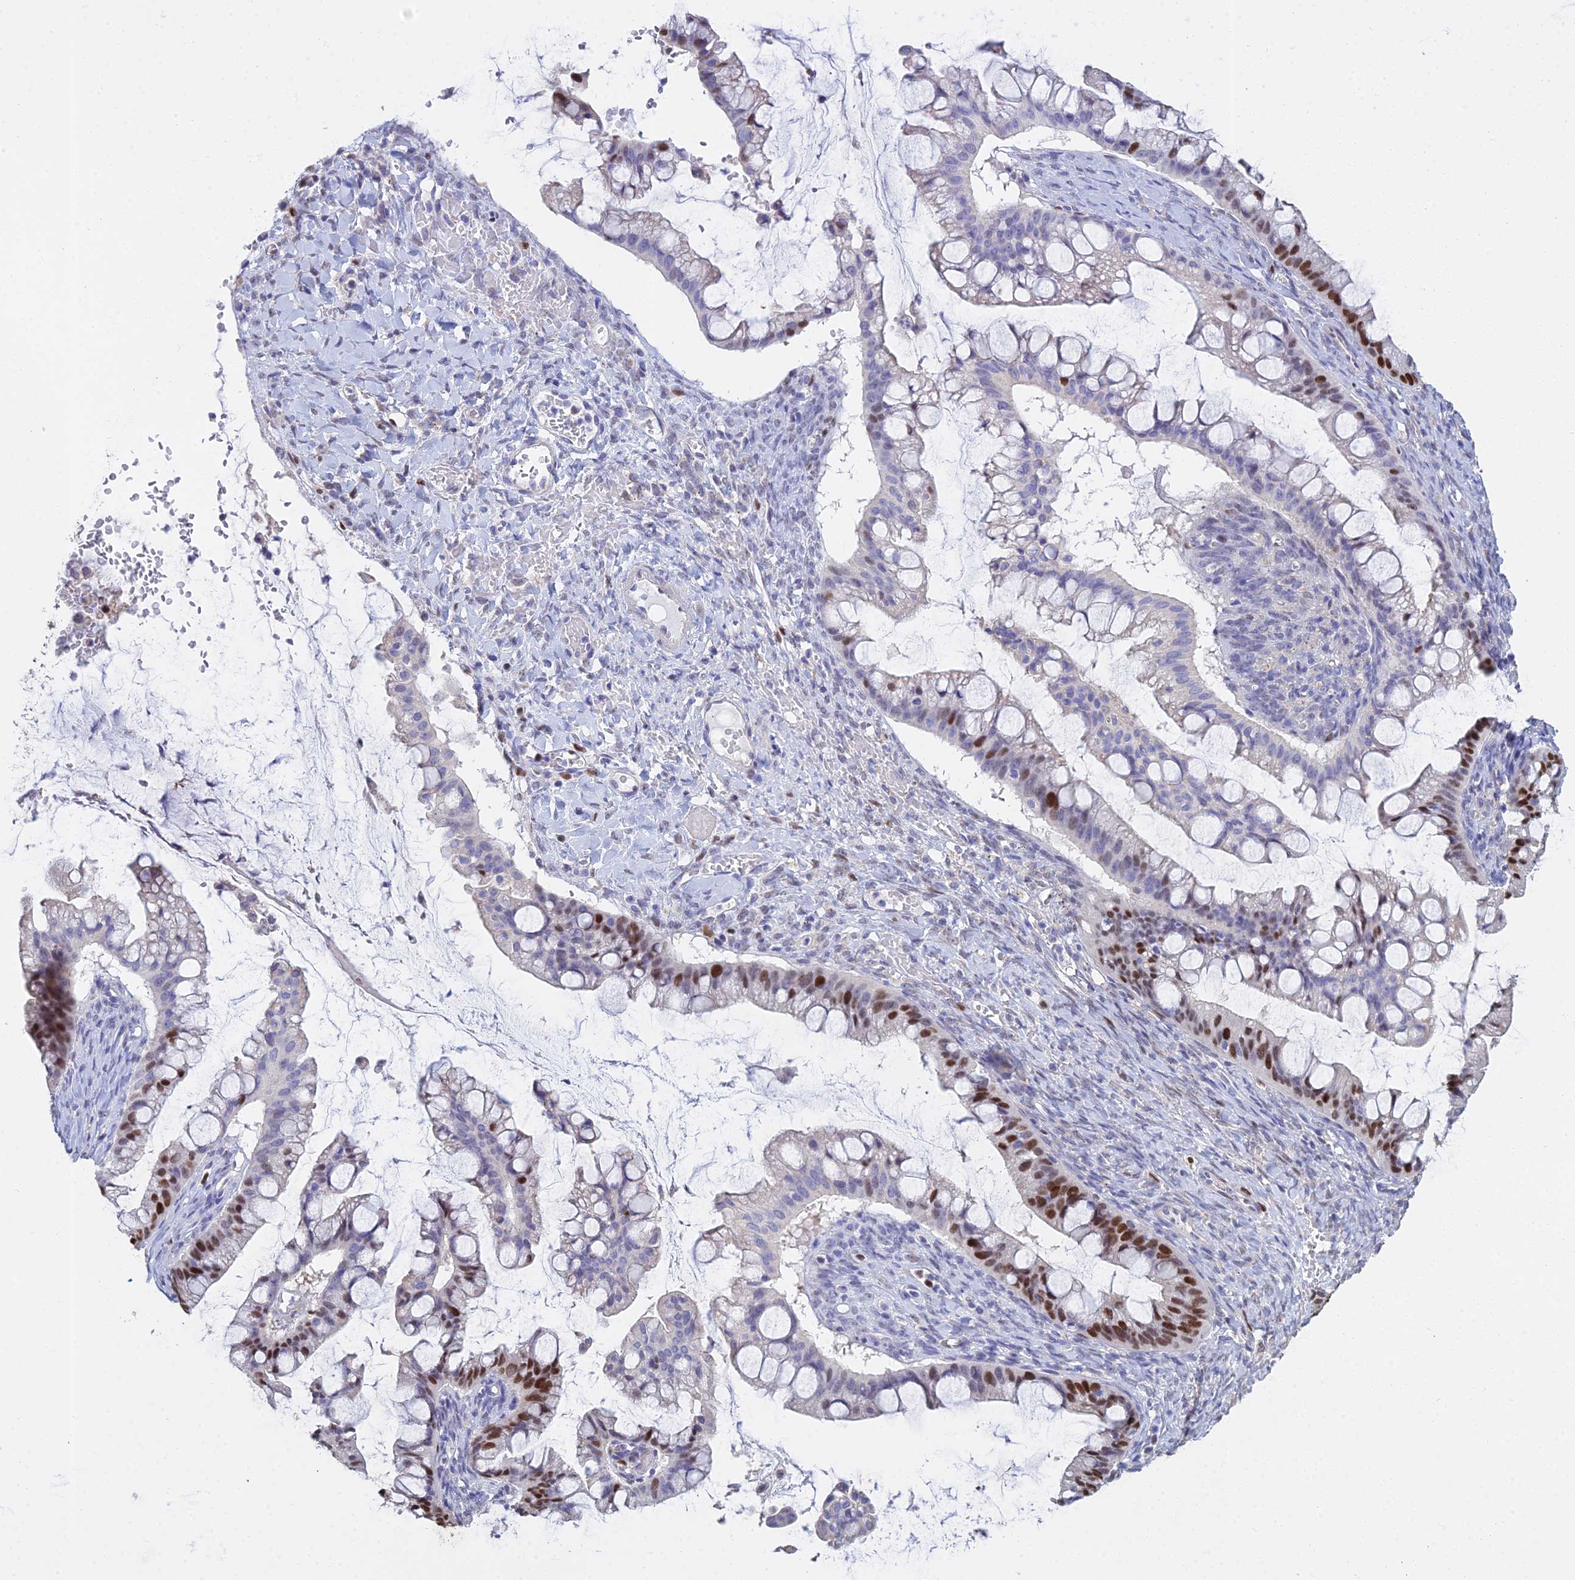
{"staining": {"intensity": "strong", "quantity": "25%-75%", "location": "nuclear"}, "tissue": "ovarian cancer", "cell_type": "Tumor cells", "image_type": "cancer", "snomed": [{"axis": "morphology", "description": "Cystadenocarcinoma, mucinous, NOS"}, {"axis": "topography", "description": "Ovary"}], "caption": "A brown stain highlights strong nuclear staining of a protein in ovarian cancer (mucinous cystadenocarcinoma) tumor cells. The staining was performed using DAB, with brown indicating positive protein expression. Nuclei are stained blue with hematoxylin.", "gene": "MCM2", "patient": {"sex": "female", "age": 73}}